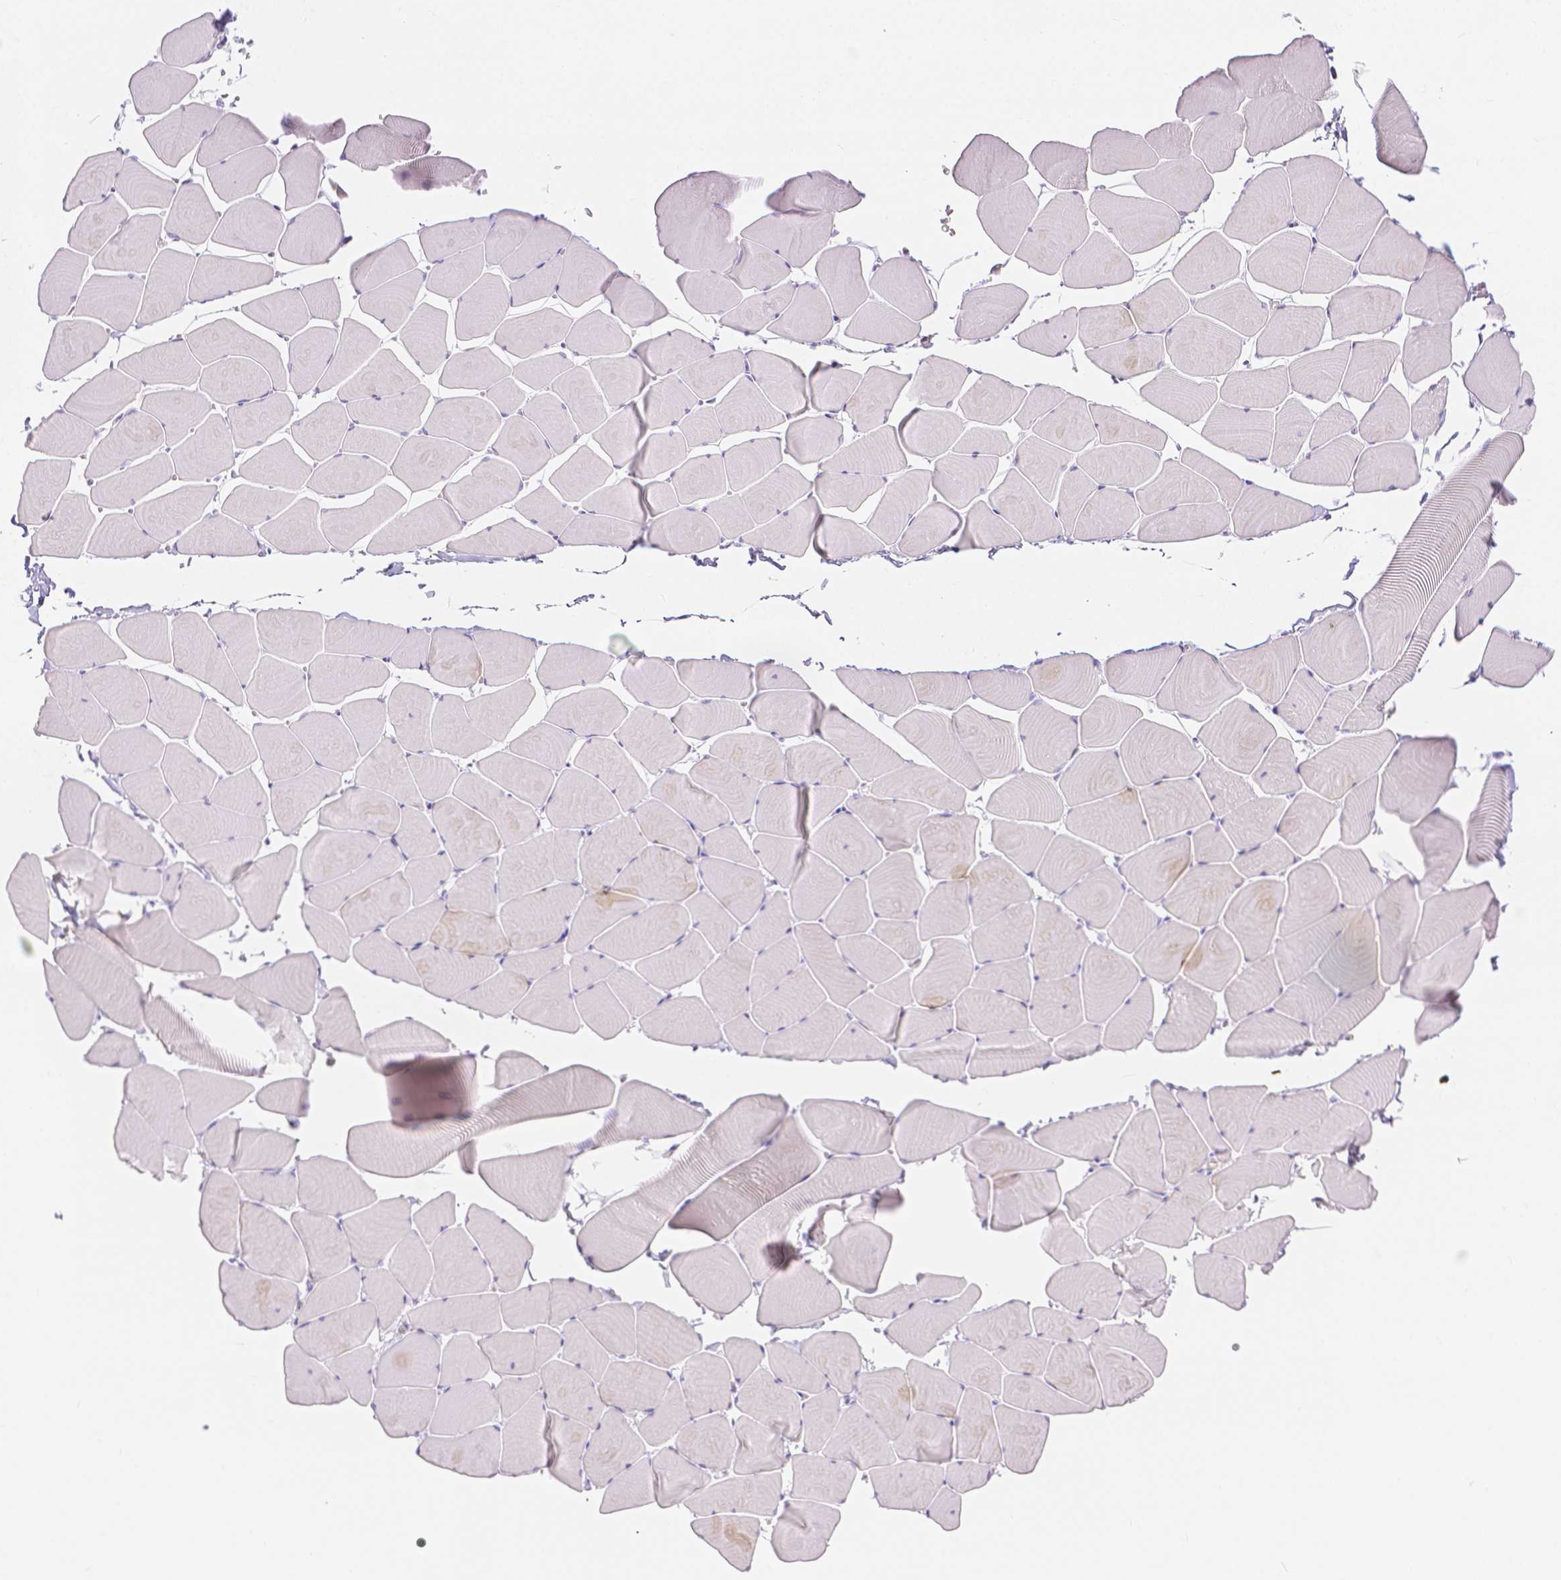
{"staining": {"intensity": "negative", "quantity": "none", "location": "none"}, "tissue": "skeletal muscle", "cell_type": "Myocytes", "image_type": "normal", "snomed": [{"axis": "morphology", "description": "Normal tissue, NOS"}, {"axis": "topography", "description": "Skeletal muscle"}], "caption": "Immunohistochemistry histopathology image of unremarkable skeletal muscle stained for a protein (brown), which reveals no staining in myocytes.", "gene": "SLC27A5", "patient": {"sex": "male", "age": 25}}